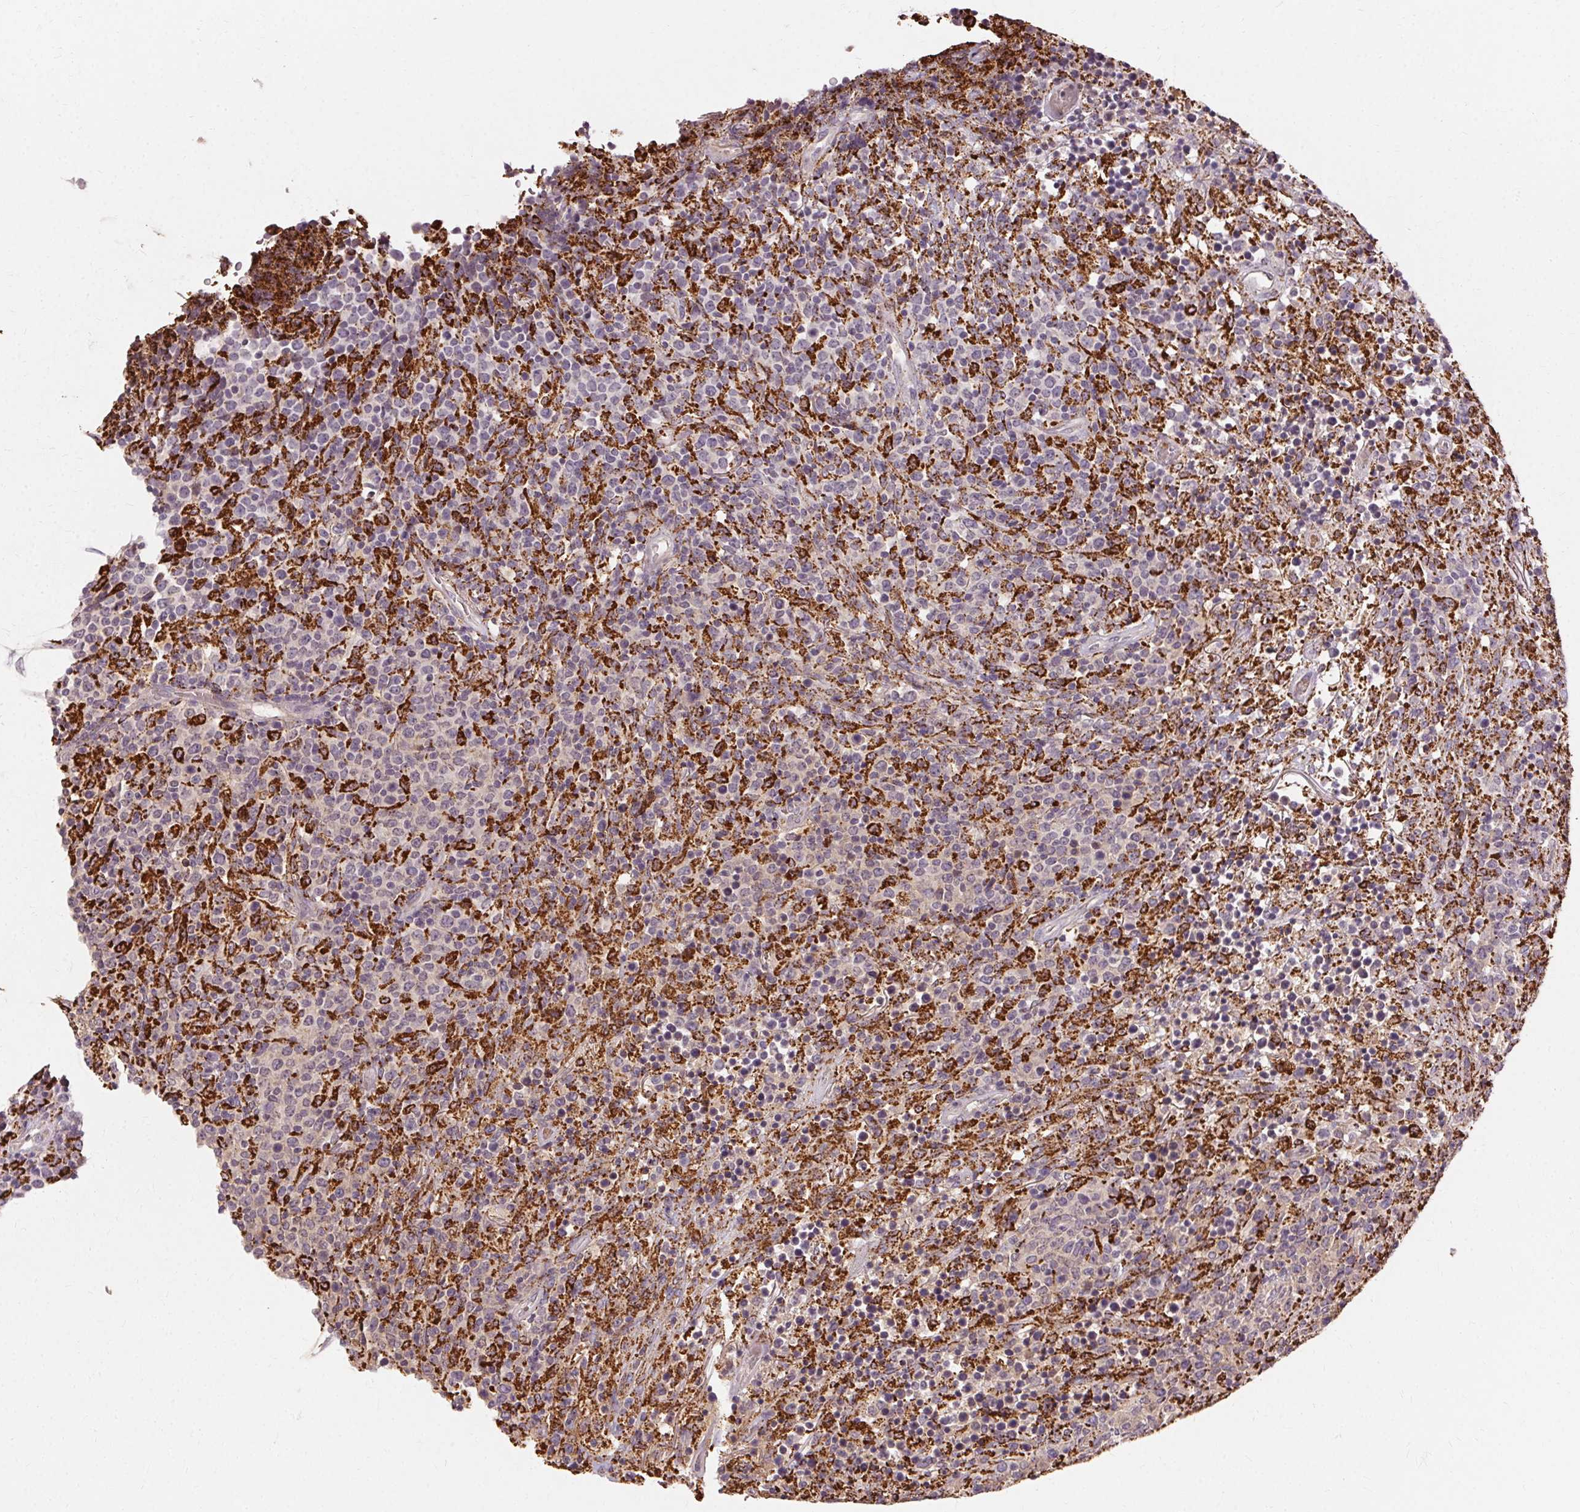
{"staining": {"intensity": "negative", "quantity": "none", "location": "none"}, "tissue": "lymphoma", "cell_type": "Tumor cells", "image_type": "cancer", "snomed": [{"axis": "morphology", "description": "Malignant lymphoma, non-Hodgkin's type, High grade"}, {"axis": "topography", "description": "Lung"}], "caption": "Immunohistochemical staining of malignant lymphoma, non-Hodgkin's type (high-grade) shows no significant positivity in tumor cells.", "gene": "REP15", "patient": {"sex": "male", "age": 79}}